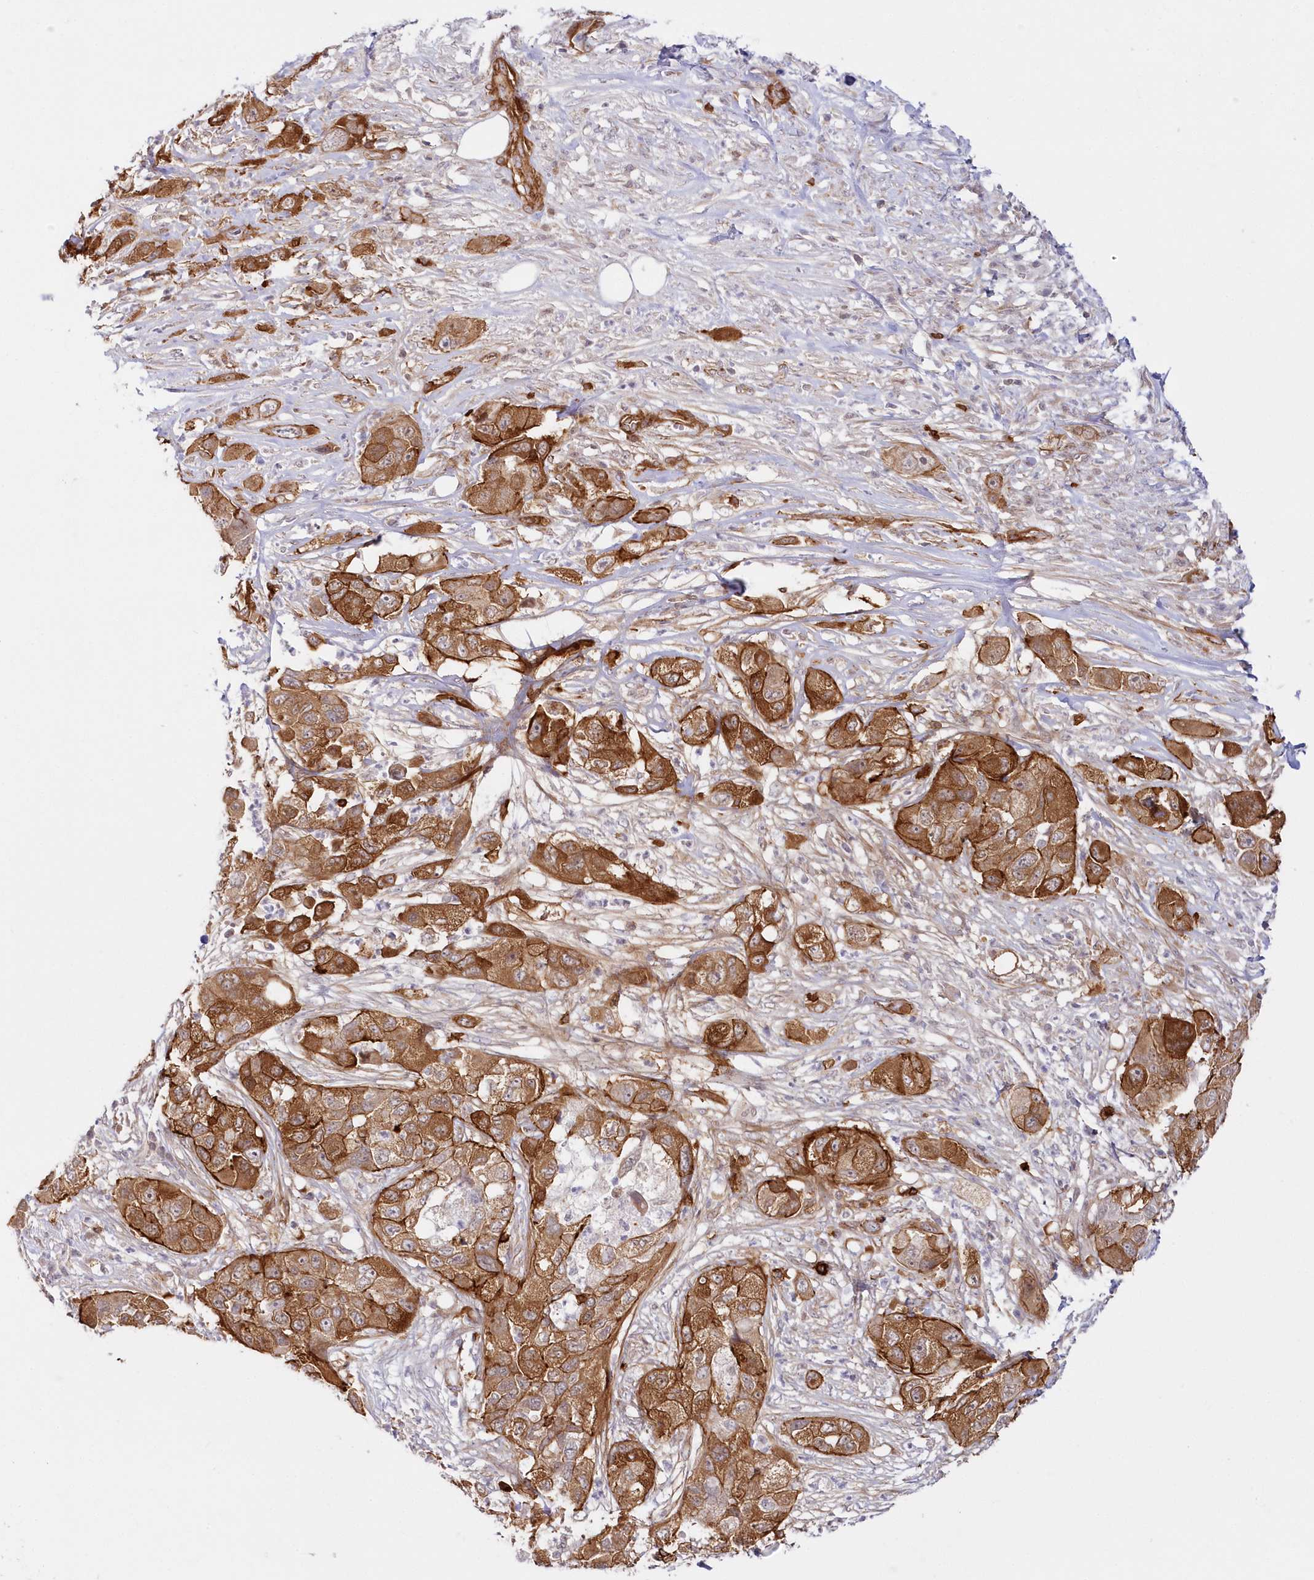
{"staining": {"intensity": "strong", "quantity": ">75%", "location": "cytoplasmic/membranous"}, "tissue": "pancreatic cancer", "cell_type": "Tumor cells", "image_type": "cancer", "snomed": [{"axis": "morphology", "description": "Adenocarcinoma, NOS"}, {"axis": "topography", "description": "Pancreas"}], "caption": "Human pancreatic cancer (adenocarcinoma) stained for a protein (brown) displays strong cytoplasmic/membranous positive positivity in about >75% of tumor cells.", "gene": "AFAP1L2", "patient": {"sex": "female", "age": 78}}